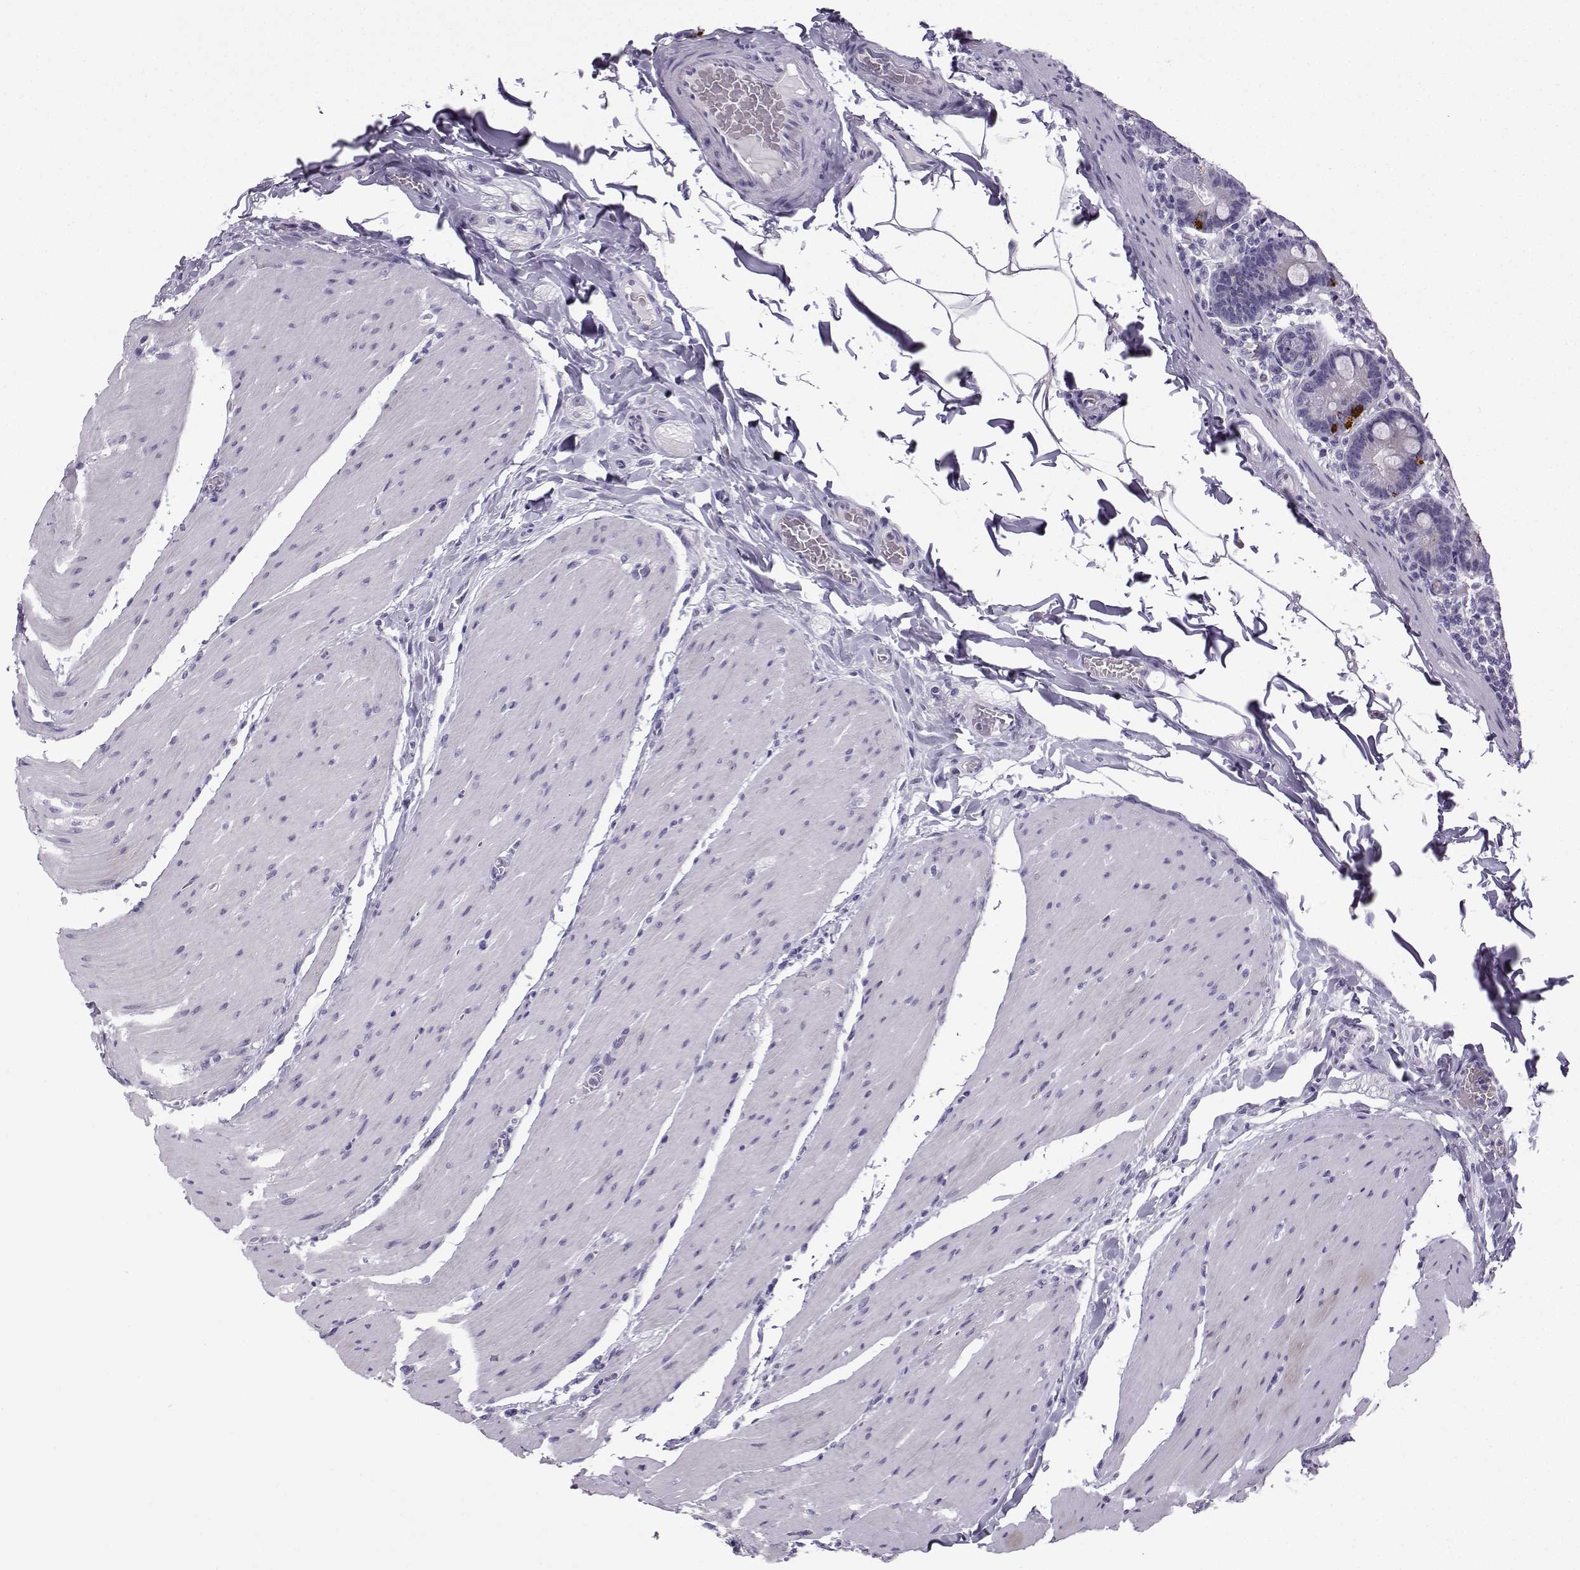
{"staining": {"intensity": "strong", "quantity": "<25%", "location": "cytoplasmic/membranous"}, "tissue": "small intestine", "cell_type": "Glandular cells", "image_type": "normal", "snomed": [{"axis": "morphology", "description": "Normal tissue, NOS"}, {"axis": "topography", "description": "Small intestine"}], "caption": "The immunohistochemical stain highlights strong cytoplasmic/membranous positivity in glandular cells of unremarkable small intestine.", "gene": "ZBTB8B", "patient": {"sex": "male", "age": 37}}